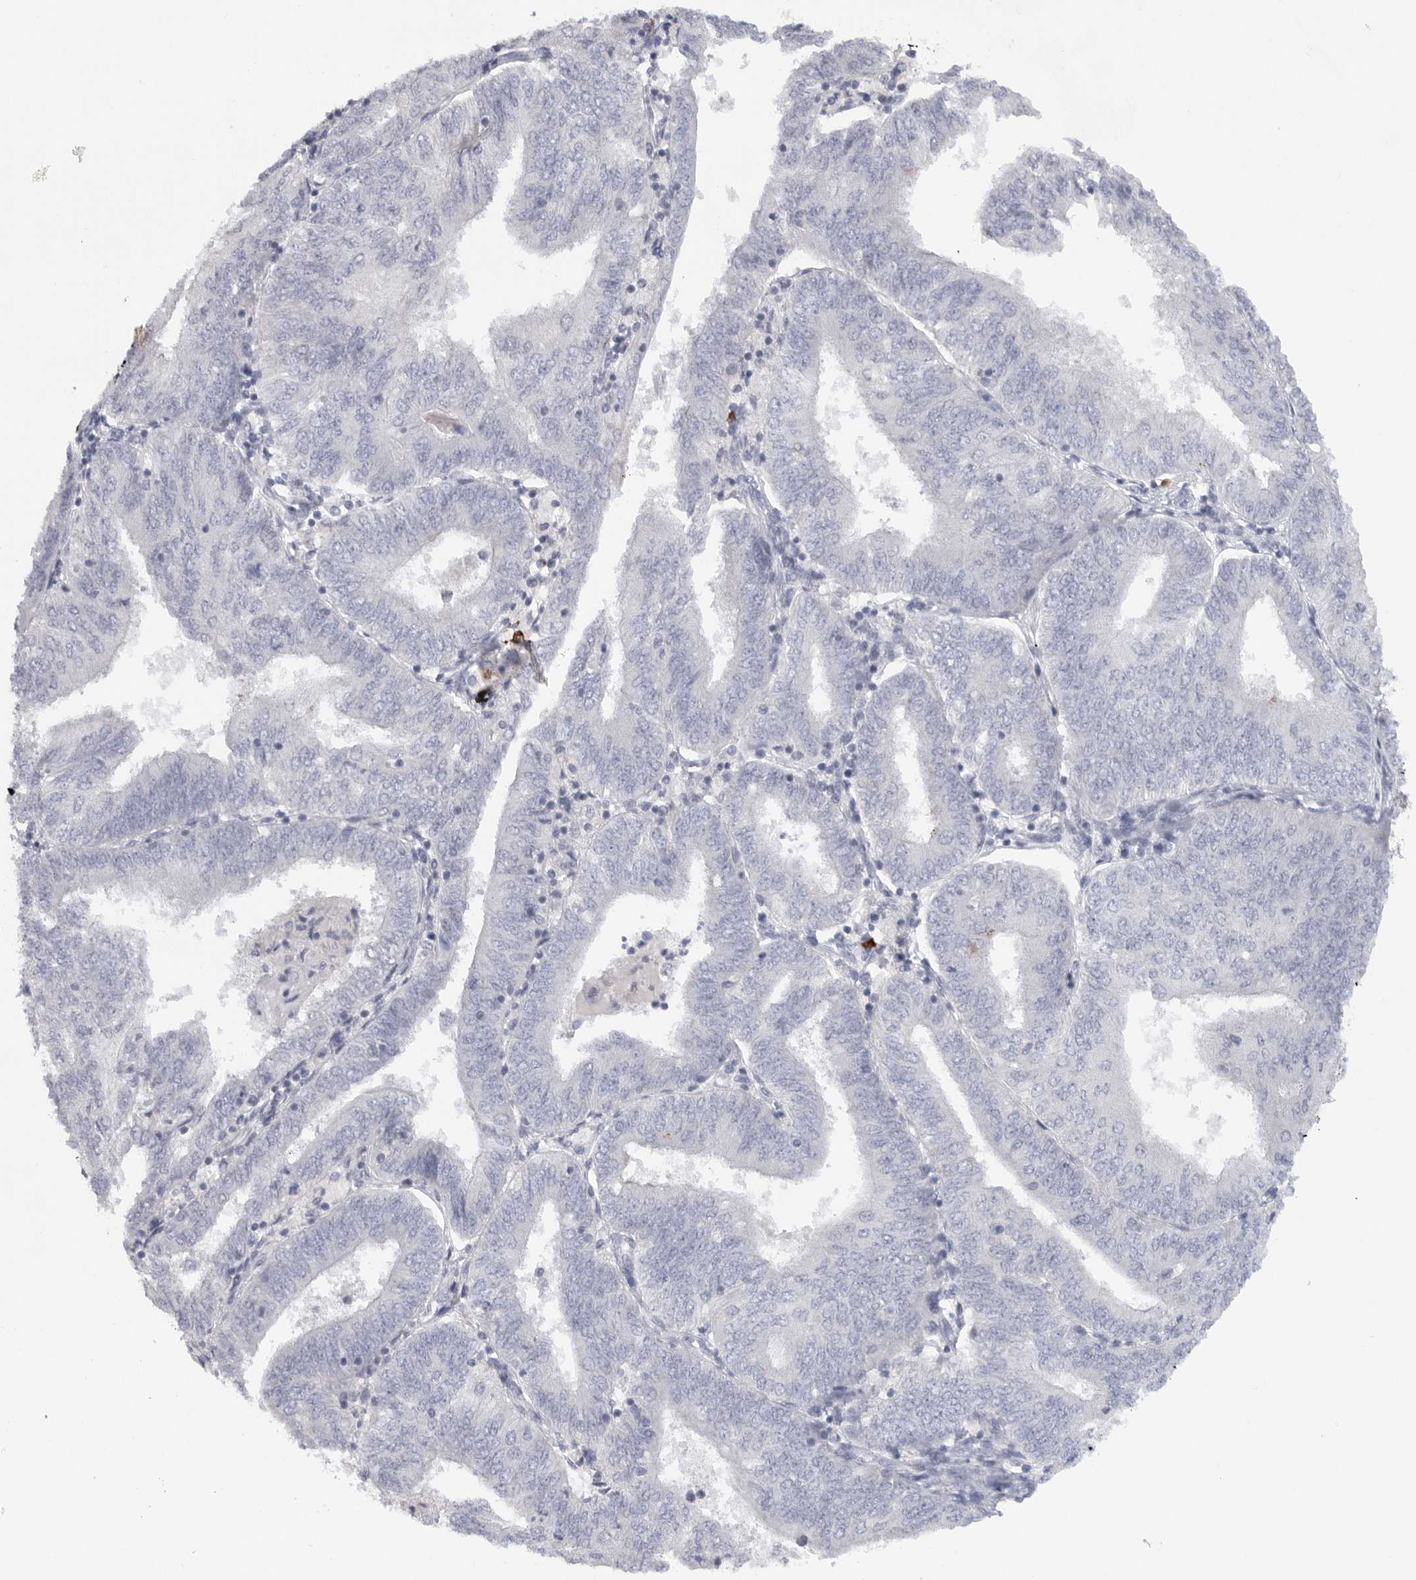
{"staining": {"intensity": "negative", "quantity": "none", "location": "none"}, "tissue": "endometrial cancer", "cell_type": "Tumor cells", "image_type": "cancer", "snomed": [{"axis": "morphology", "description": "Adenocarcinoma, NOS"}, {"axis": "topography", "description": "Endometrium"}], "caption": "High power microscopy micrograph of an IHC photomicrograph of endometrial cancer (adenocarcinoma), revealing no significant positivity in tumor cells. The staining was performed using DAB to visualize the protein expression in brown, while the nuclei were stained in blue with hematoxylin (Magnification: 20x).", "gene": "TMEM69", "patient": {"sex": "female", "age": 58}}